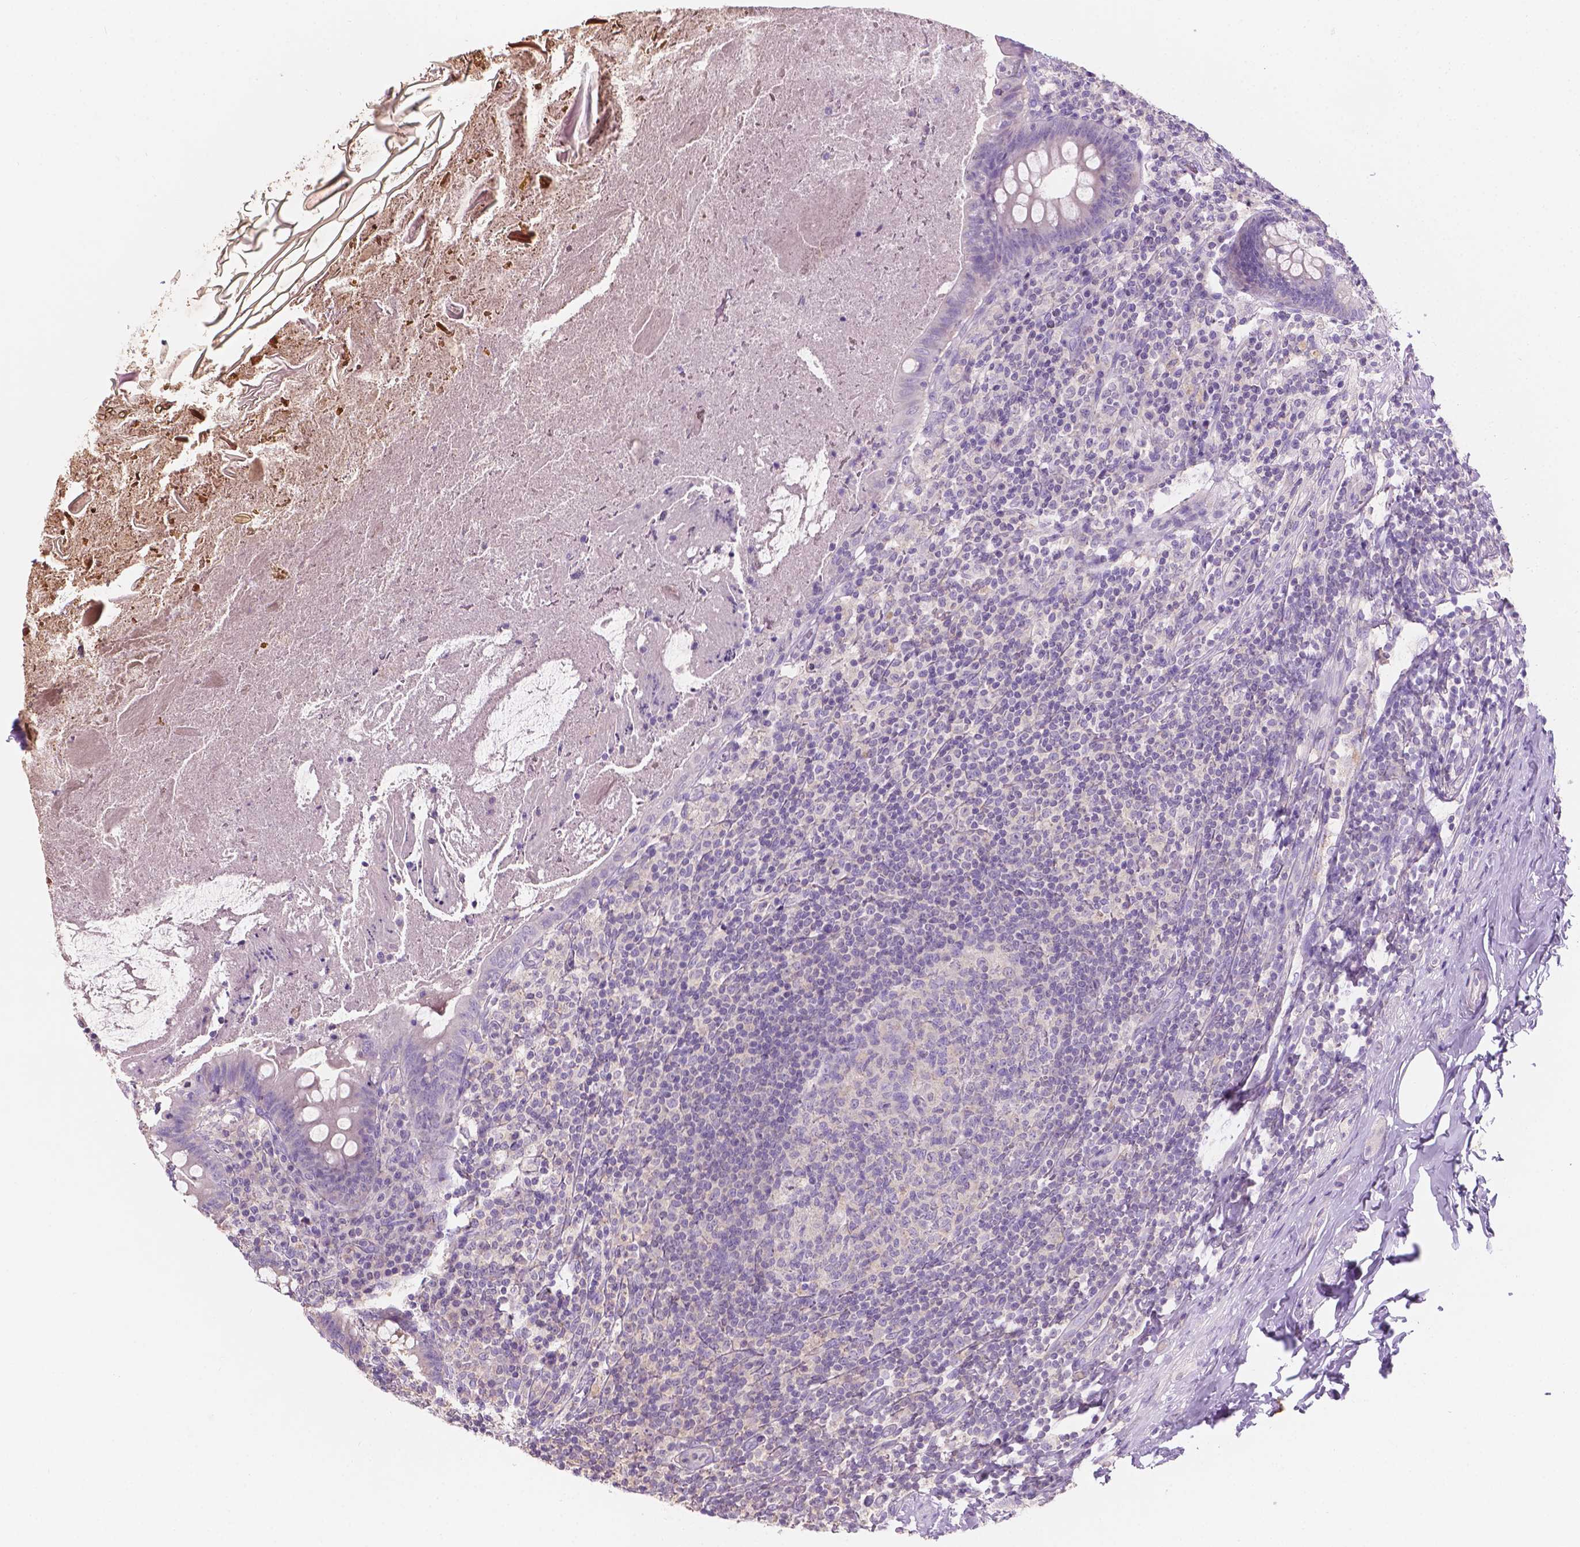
{"staining": {"intensity": "negative", "quantity": "none", "location": "none"}, "tissue": "appendix", "cell_type": "Glandular cells", "image_type": "normal", "snomed": [{"axis": "morphology", "description": "Normal tissue, NOS"}, {"axis": "topography", "description": "Appendix"}], "caption": "Image shows no protein staining in glandular cells of benign appendix. (Immunohistochemistry (ihc), brightfield microscopy, high magnification).", "gene": "SBSN", "patient": {"sex": "male", "age": 47}}